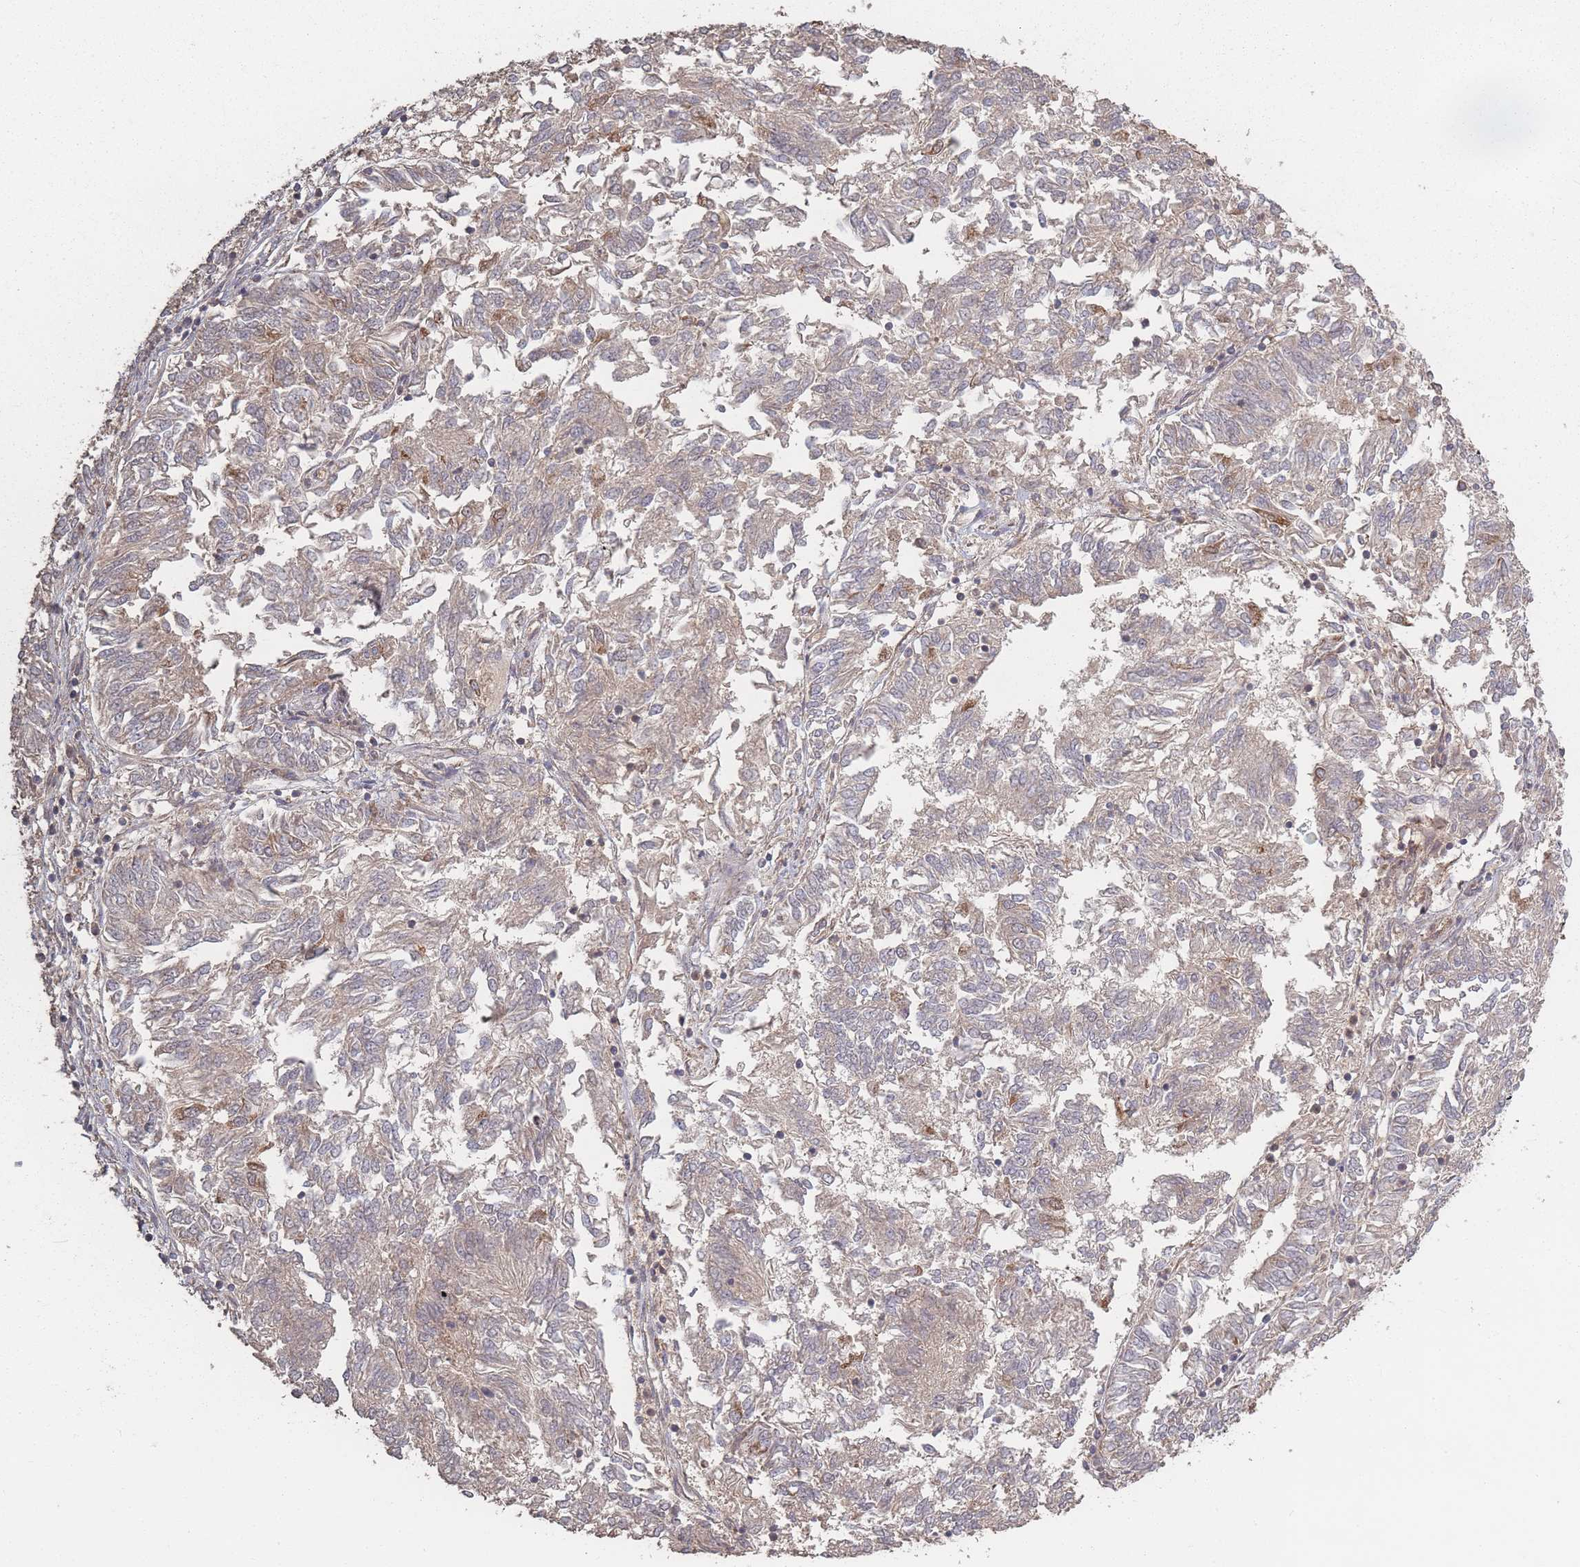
{"staining": {"intensity": "weak", "quantity": "25%-75%", "location": "cytoplasmic/membranous"}, "tissue": "endometrial cancer", "cell_type": "Tumor cells", "image_type": "cancer", "snomed": [{"axis": "morphology", "description": "Adenocarcinoma, NOS"}, {"axis": "topography", "description": "Endometrium"}], "caption": "High-magnification brightfield microscopy of adenocarcinoma (endometrial) stained with DAB (3,3'-diaminobenzidine) (brown) and counterstained with hematoxylin (blue). tumor cells exhibit weak cytoplasmic/membranous staining is appreciated in approximately25%-75% of cells. The protein is shown in brown color, while the nuclei are stained blue.", "gene": "LYRM7", "patient": {"sex": "female", "age": 58}}